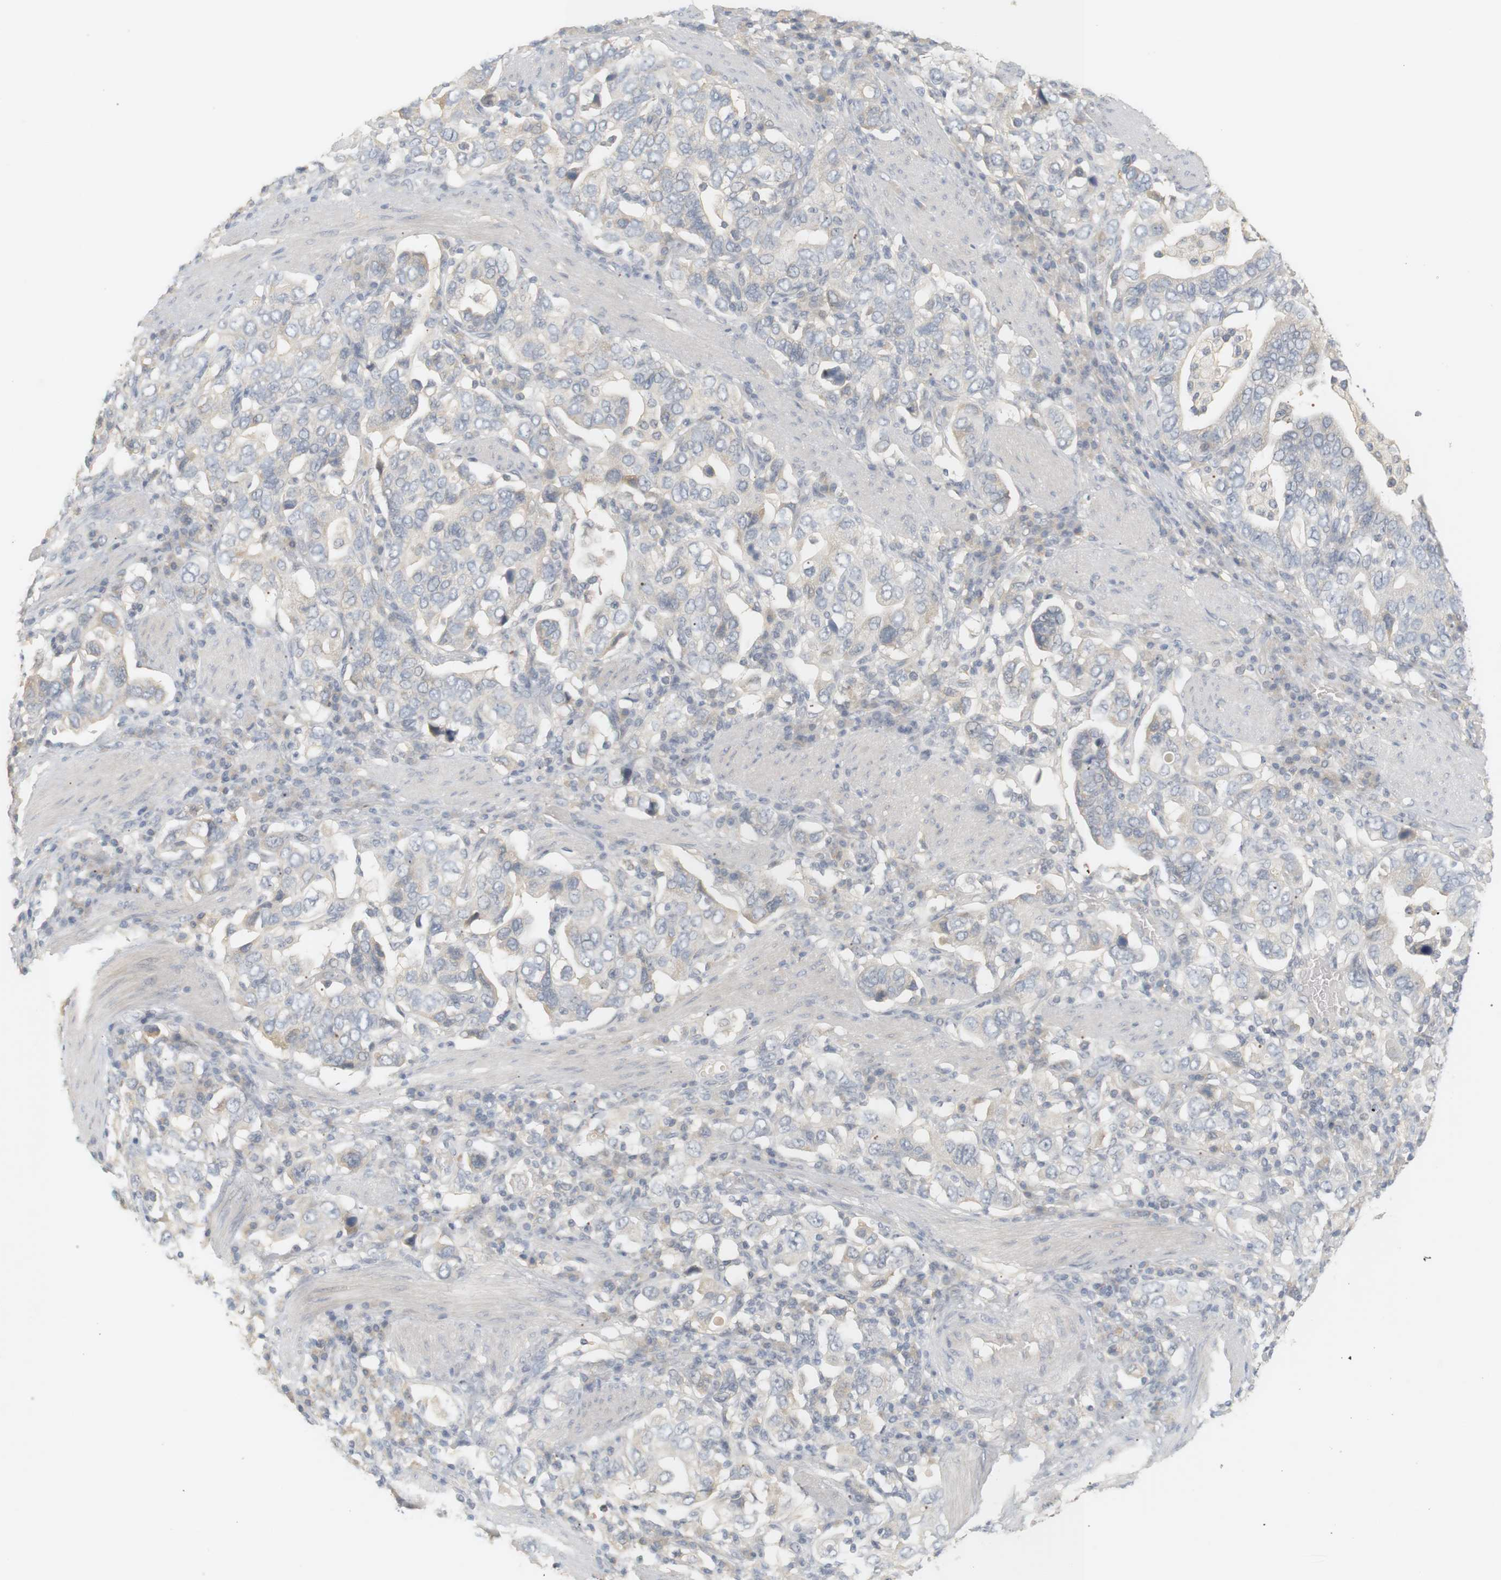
{"staining": {"intensity": "weak", "quantity": "<25%", "location": "cytoplasmic/membranous"}, "tissue": "stomach cancer", "cell_type": "Tumor cells", "image_type": "cancer", "snomed": [{"axis": "morphology", "description": "Adenocarcinoma, NOS"}, {"axis": "topography", "description": "Stomach, upper"}], "caption": "Immunohistochemistry (IHC) of human stomach cancer (adenocarcinoma) displays no positivity in tumor cells.", "gene": "RTN3", "patient": {"sex": "male", "age": 62}}